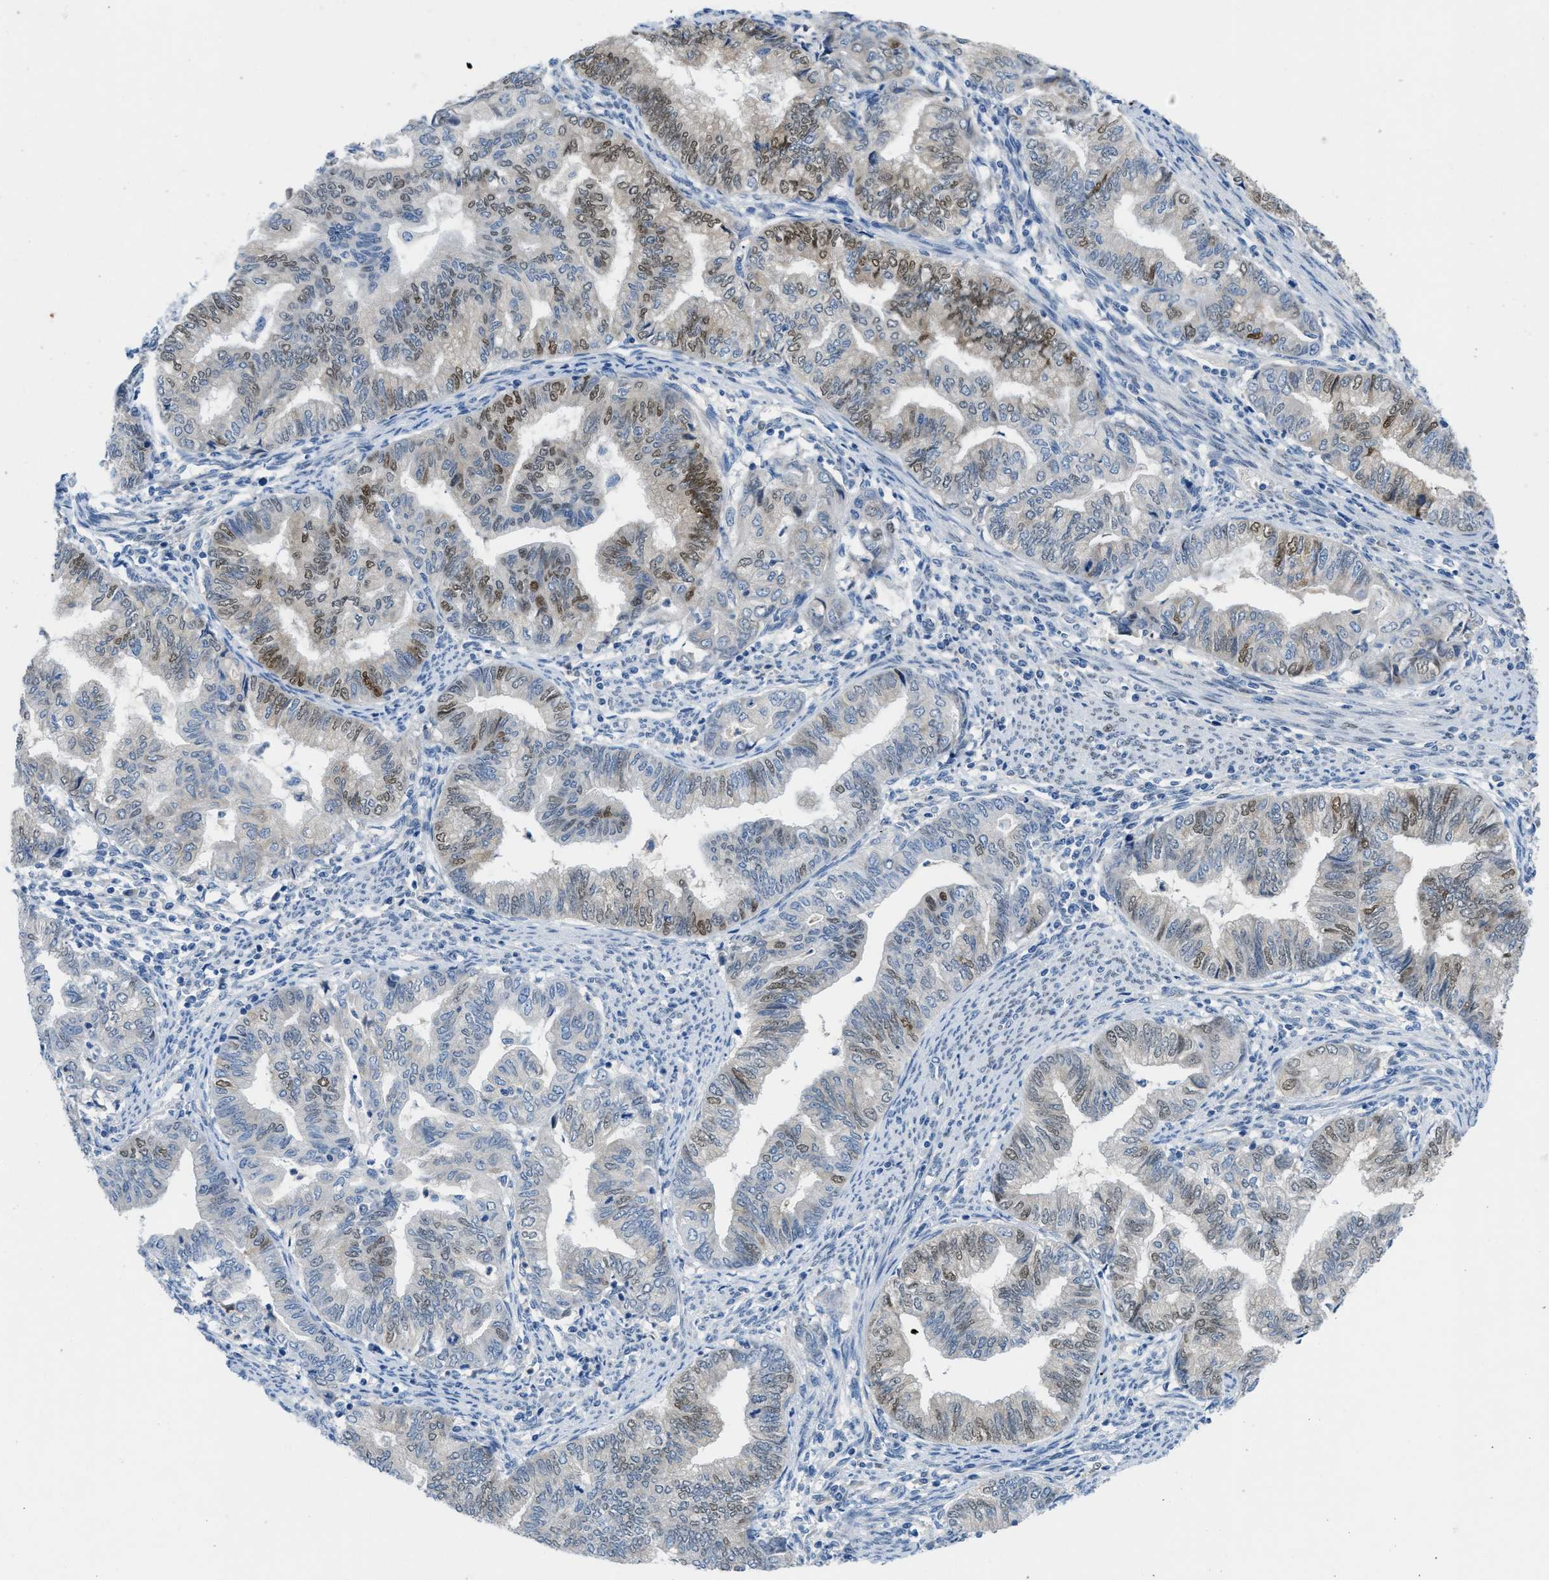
{"staining": {"intensity": "strong", "quantity": "25%-75%", "location": "nuclear"}, "tissue": "endometrial cancer", "cell_type": "Tumor cells", "image_type": "cancer", "snomed": [{"axis": "morphology", "description": "Adenocarcinoma, NOS"}, {"axis": "topography", "description": "Endometrium"}], "caption": "Strong nuclear expression is identified in approximately 25%-75% of tumor cells in adenocarcinoma (endometrial).", "gene": "PGR", "patient": {"sex": "female", "age": 79}}